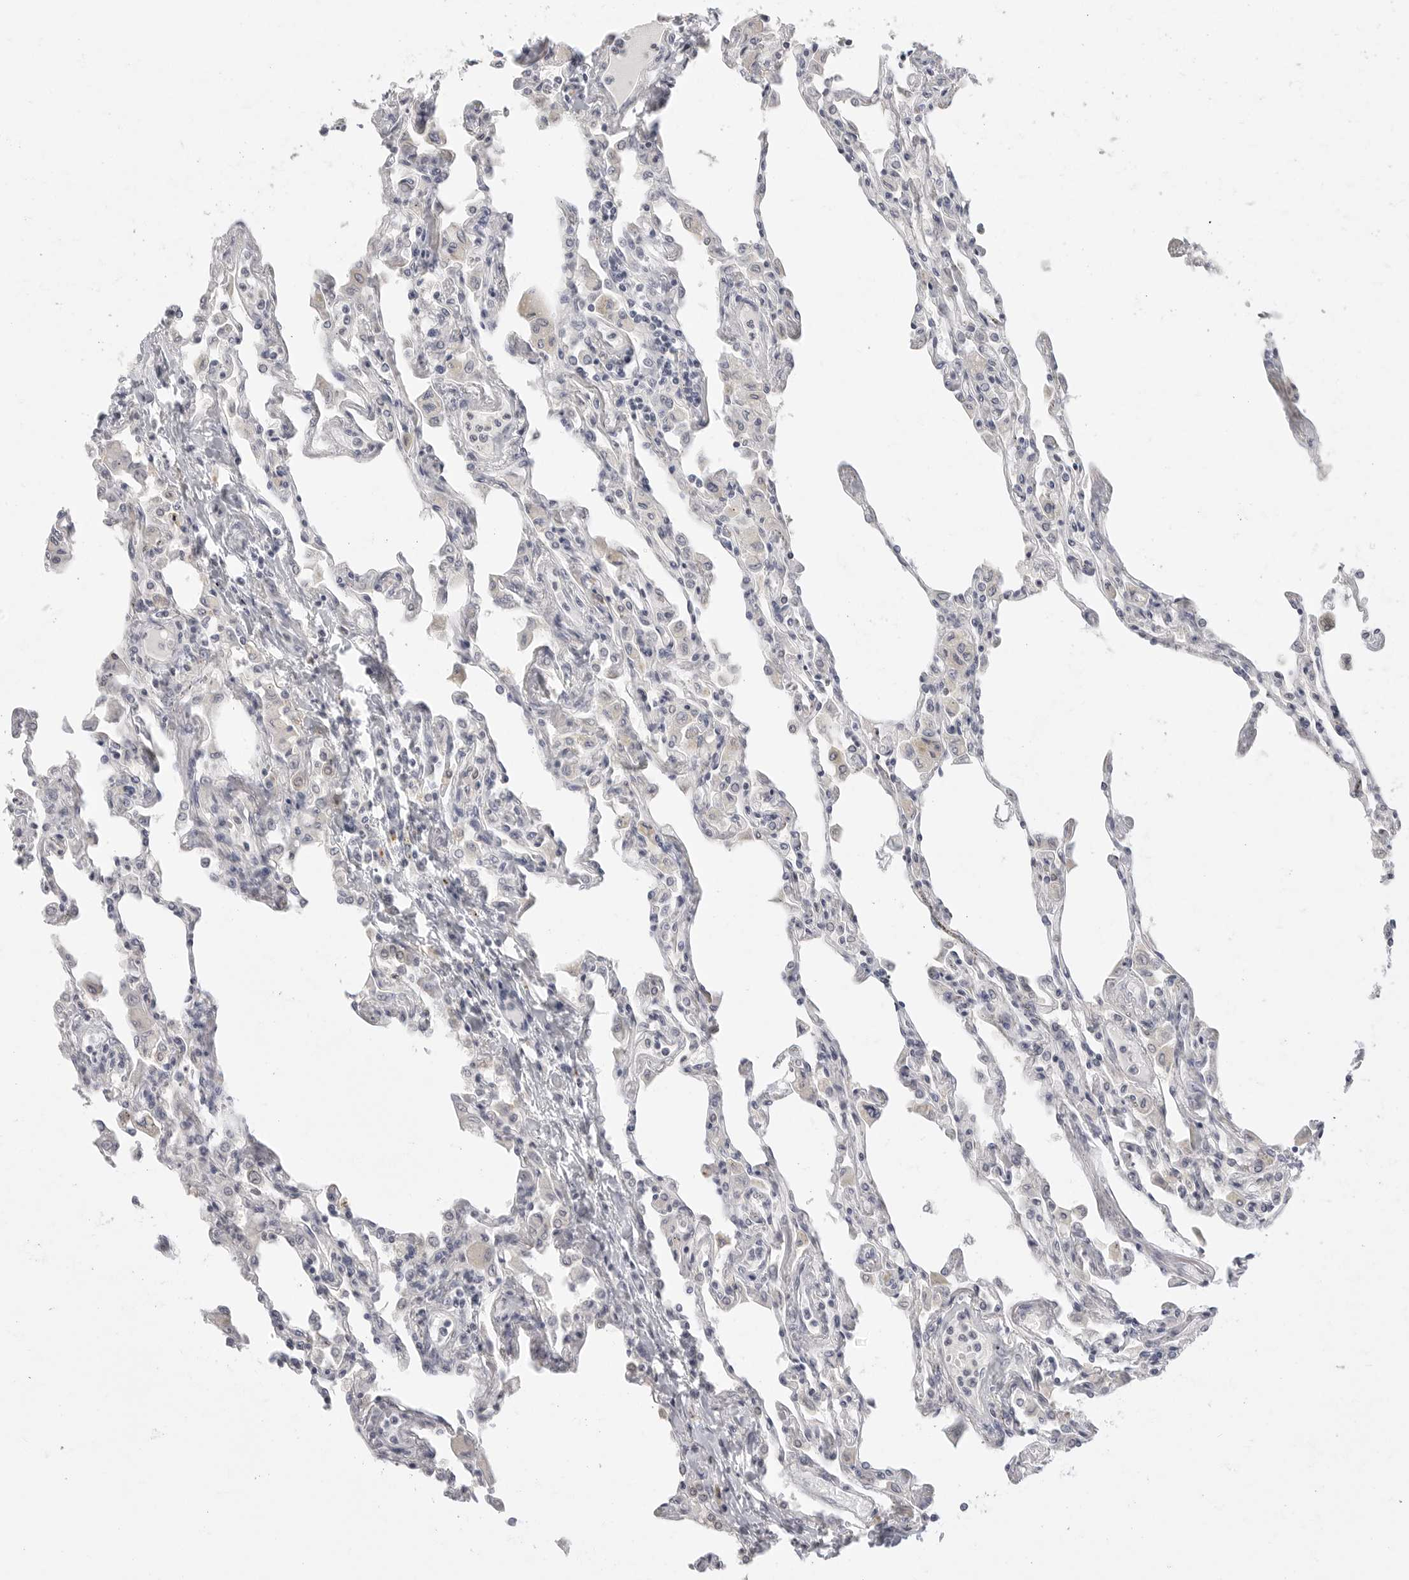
{"staining": {"intensity": "negative", "quantity": "none", "location": "none"}, "tissue": "lung", "cell_type": "Alveolar cells", "image_type": "normal", "snomed": [{"axis": "morphology", "description": "Normal tissue, NOS"}, {"axis": "topography", "description": "Bronchus"}, {"axis": "topography", "description": "Lung"}], "caption": "Immunohistochemistry micrograph of unremarkable lung: human lung stained with DAB shows no significant protein positivity in alveolar cells.", "gene": "HMGCS2", "patient": {"sex": "female", "age": 49}}